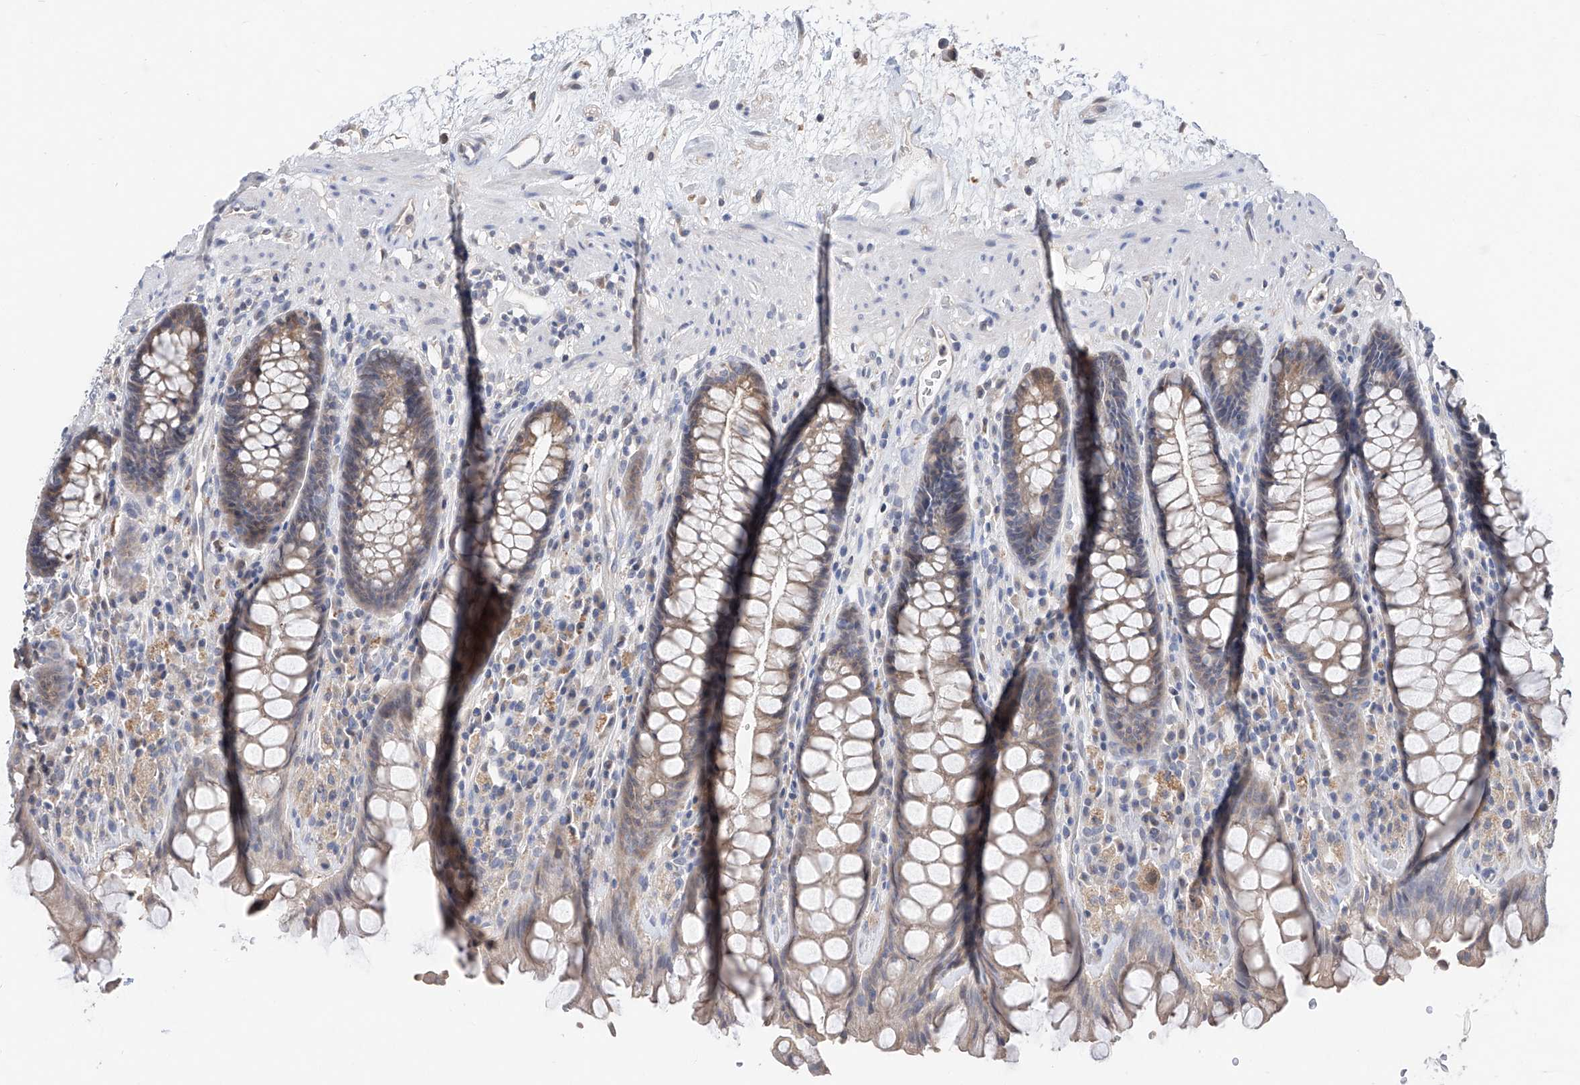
{"staining": {"intensity": "weak", "quantity": ">75%", "location": "cytoplasmic/membranous"}, "tissue": "rectum", "cell_type": "Glandular cells", "image_type": "normal", "snomed": [{"axis": "morphology", "description": "Normal tissue, NOS"}, {"axis": "topography", "description": "Rectum"}], "caption": "High-power microscopy captured an immunohistochemistry micrograph of unremarkable rectum, revealing weak cytoplasmic/membranous expression in about >75% of glandular cells. The staining was performed using DAB to visualize the protein expression in brown, while the nuclei were stained in blue with hematoxylin (Magnification: 20x).", "gene": "FUCA2", "patient": {"sex": "male", "age": 64}}